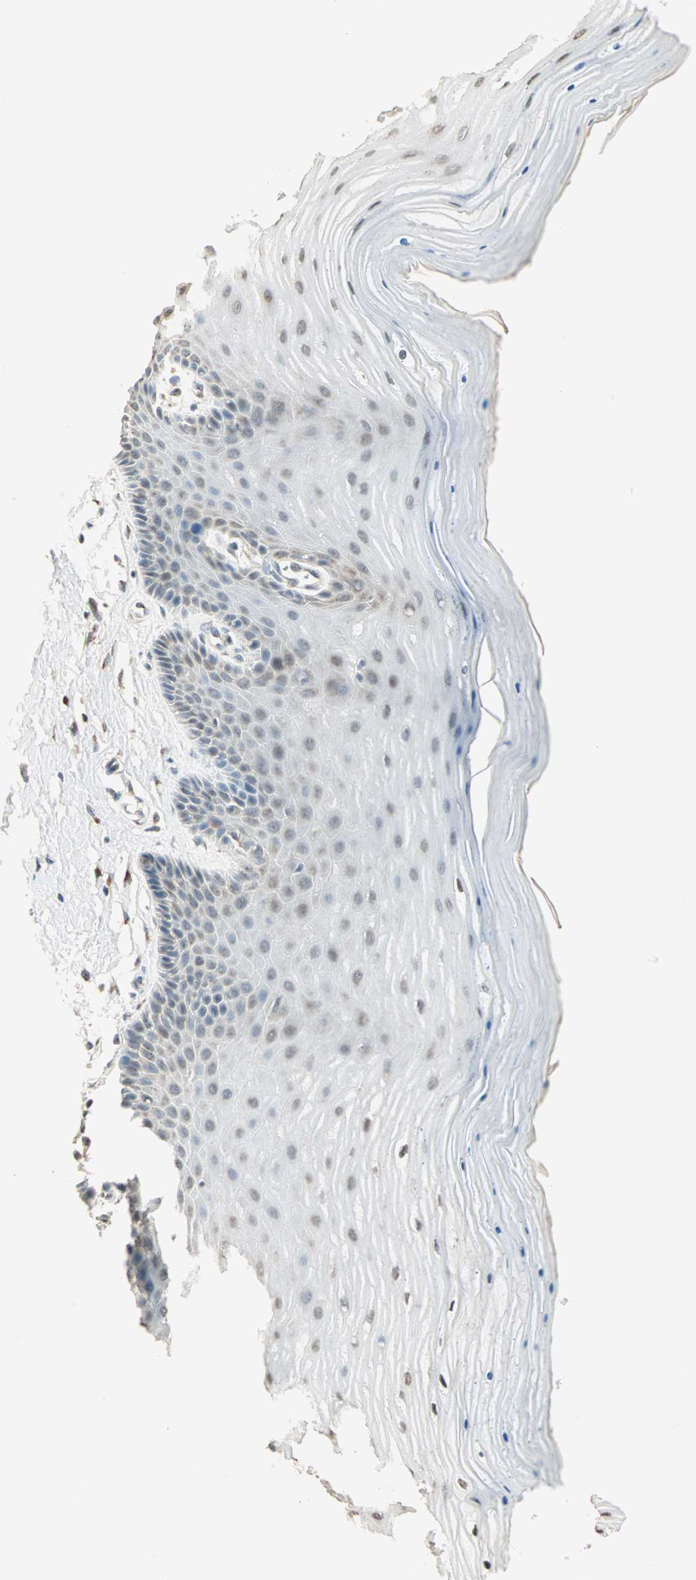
{"staining": {"intensity": "weak", "quantity": ">75%", "location": "cytoplasmic/membranous"}, "tissue": "cervix", "cell_type": "Glandular cells", "image_type": "normal", "snomed": [{"axis": "morphology", "description": "Normal tissue, NOS"}, {"axis": "topography", "description": "Cervix"}], "caption": "A photomicrograph of human cervix stained for a protein shows weak cytoplasmic/membranous brown staining in glandular cells. Nuclei are stained in blue.", "gene": "PRDM2", "patient": {"sex": "female", "age": 55}}